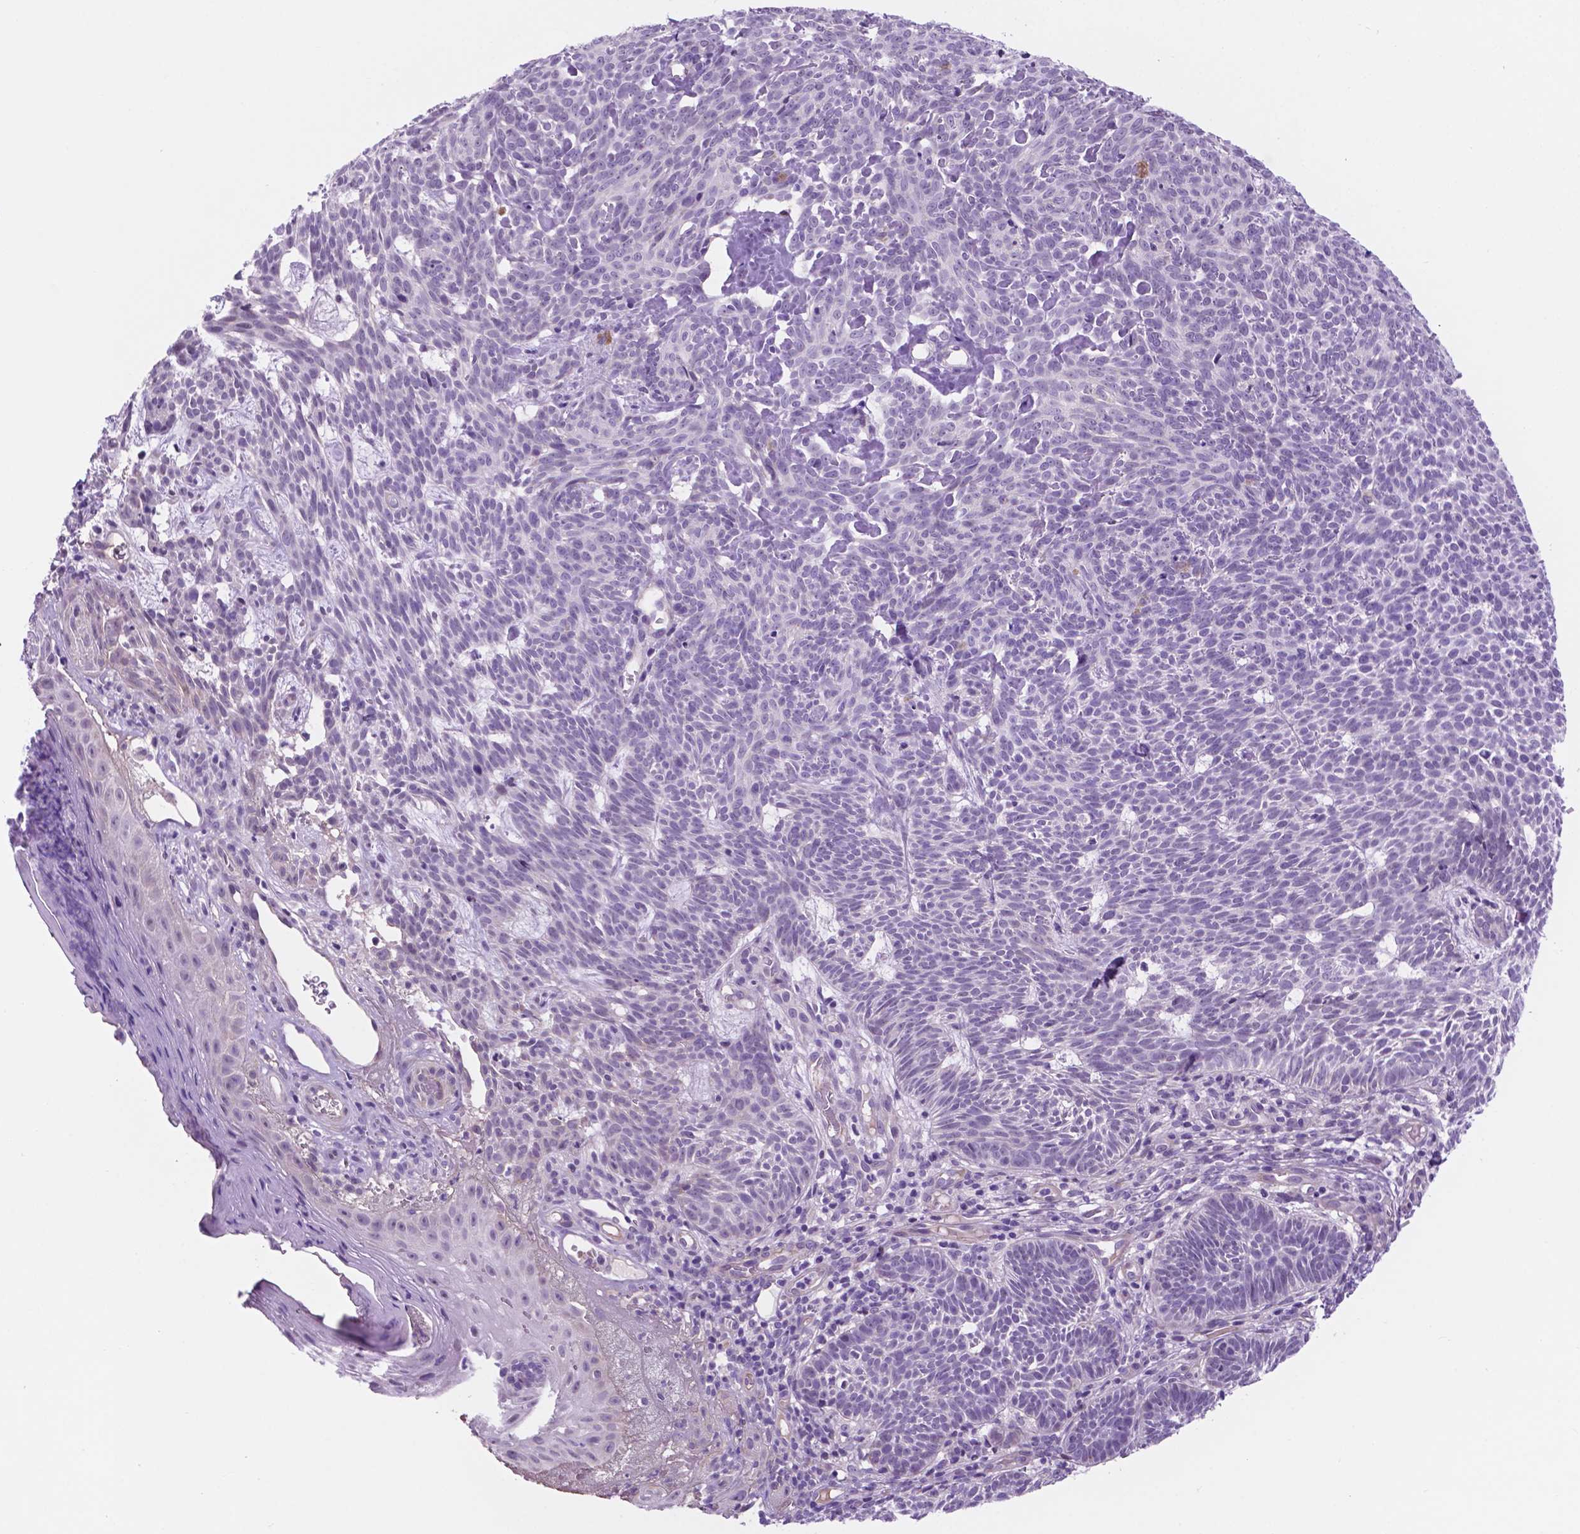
{"staining": {"intensity": "negative", "quantity": "none", "location": "none"}, "tissue": "skin cancer", "cell_type": "Tumor cells", "image_type": "cancer", "snomed": [{"axis": "morphology", "description": "Basal cell carcinoma"}, {"axis": "topography", "description": "Skin"}], "caption": "There is no significant staining in tumor cells of skin basal cell carcinoma.", "gene": "ACY3", "patient": {"sex": "male", "age": 59}}